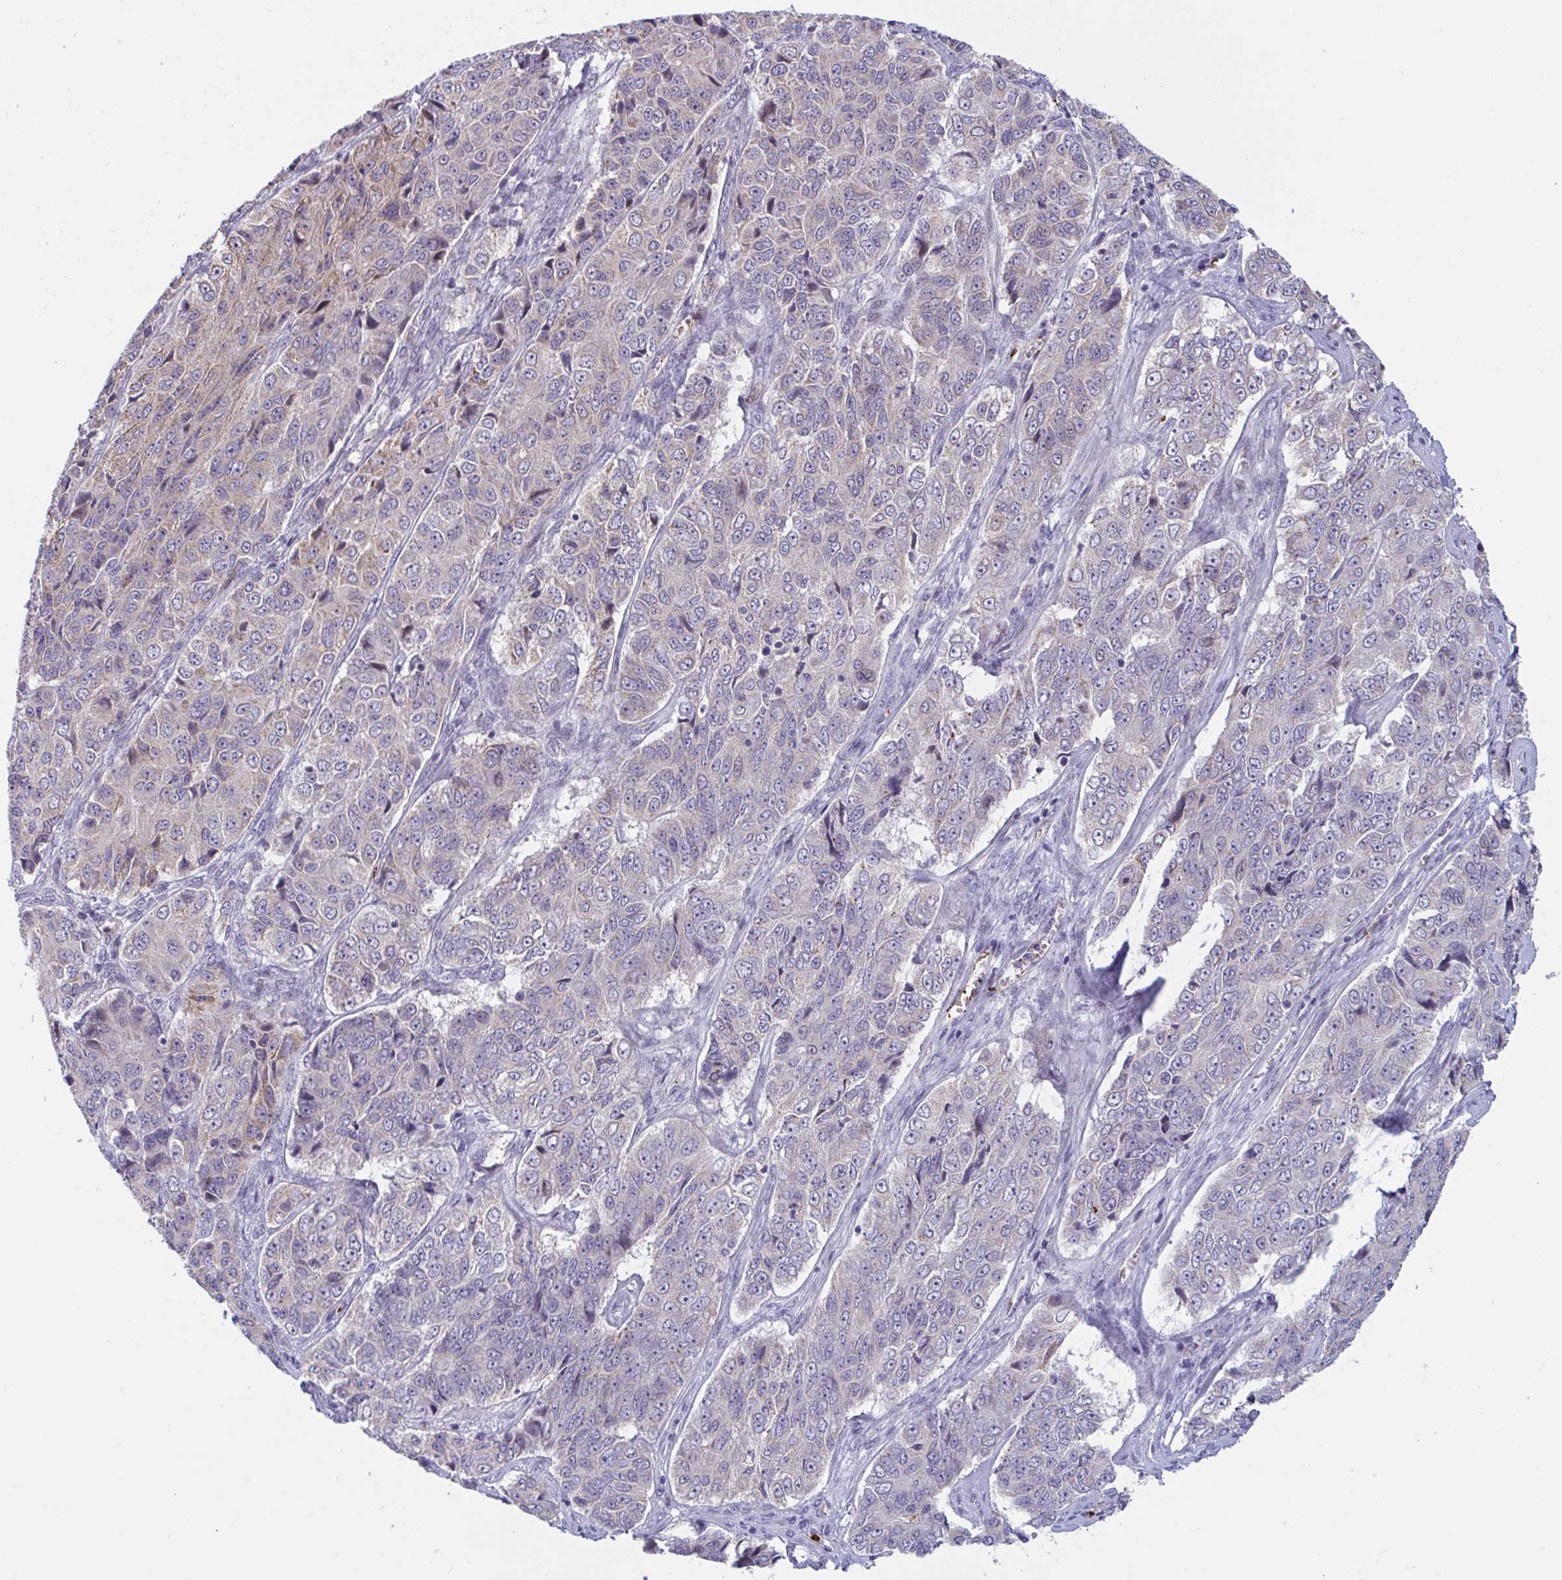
{"staining": {"intensity": "negative", "quantity": "none", "location": "none"}, "tissue": "ovarian cancer", "cell_type": "Tumor cells", "image_type": "cancer", "snomed": [{"axis": "morphology", "description": "Carcinoma, endometroid"}, {"axis": "topography", "description": "Ovary"}], "caption": "Ovarian cancer was stained to show a protein in brown. There is no significant expression in tumor cells.", "gene": "IL37", "patient": {"sex": "female", "age": 51}}